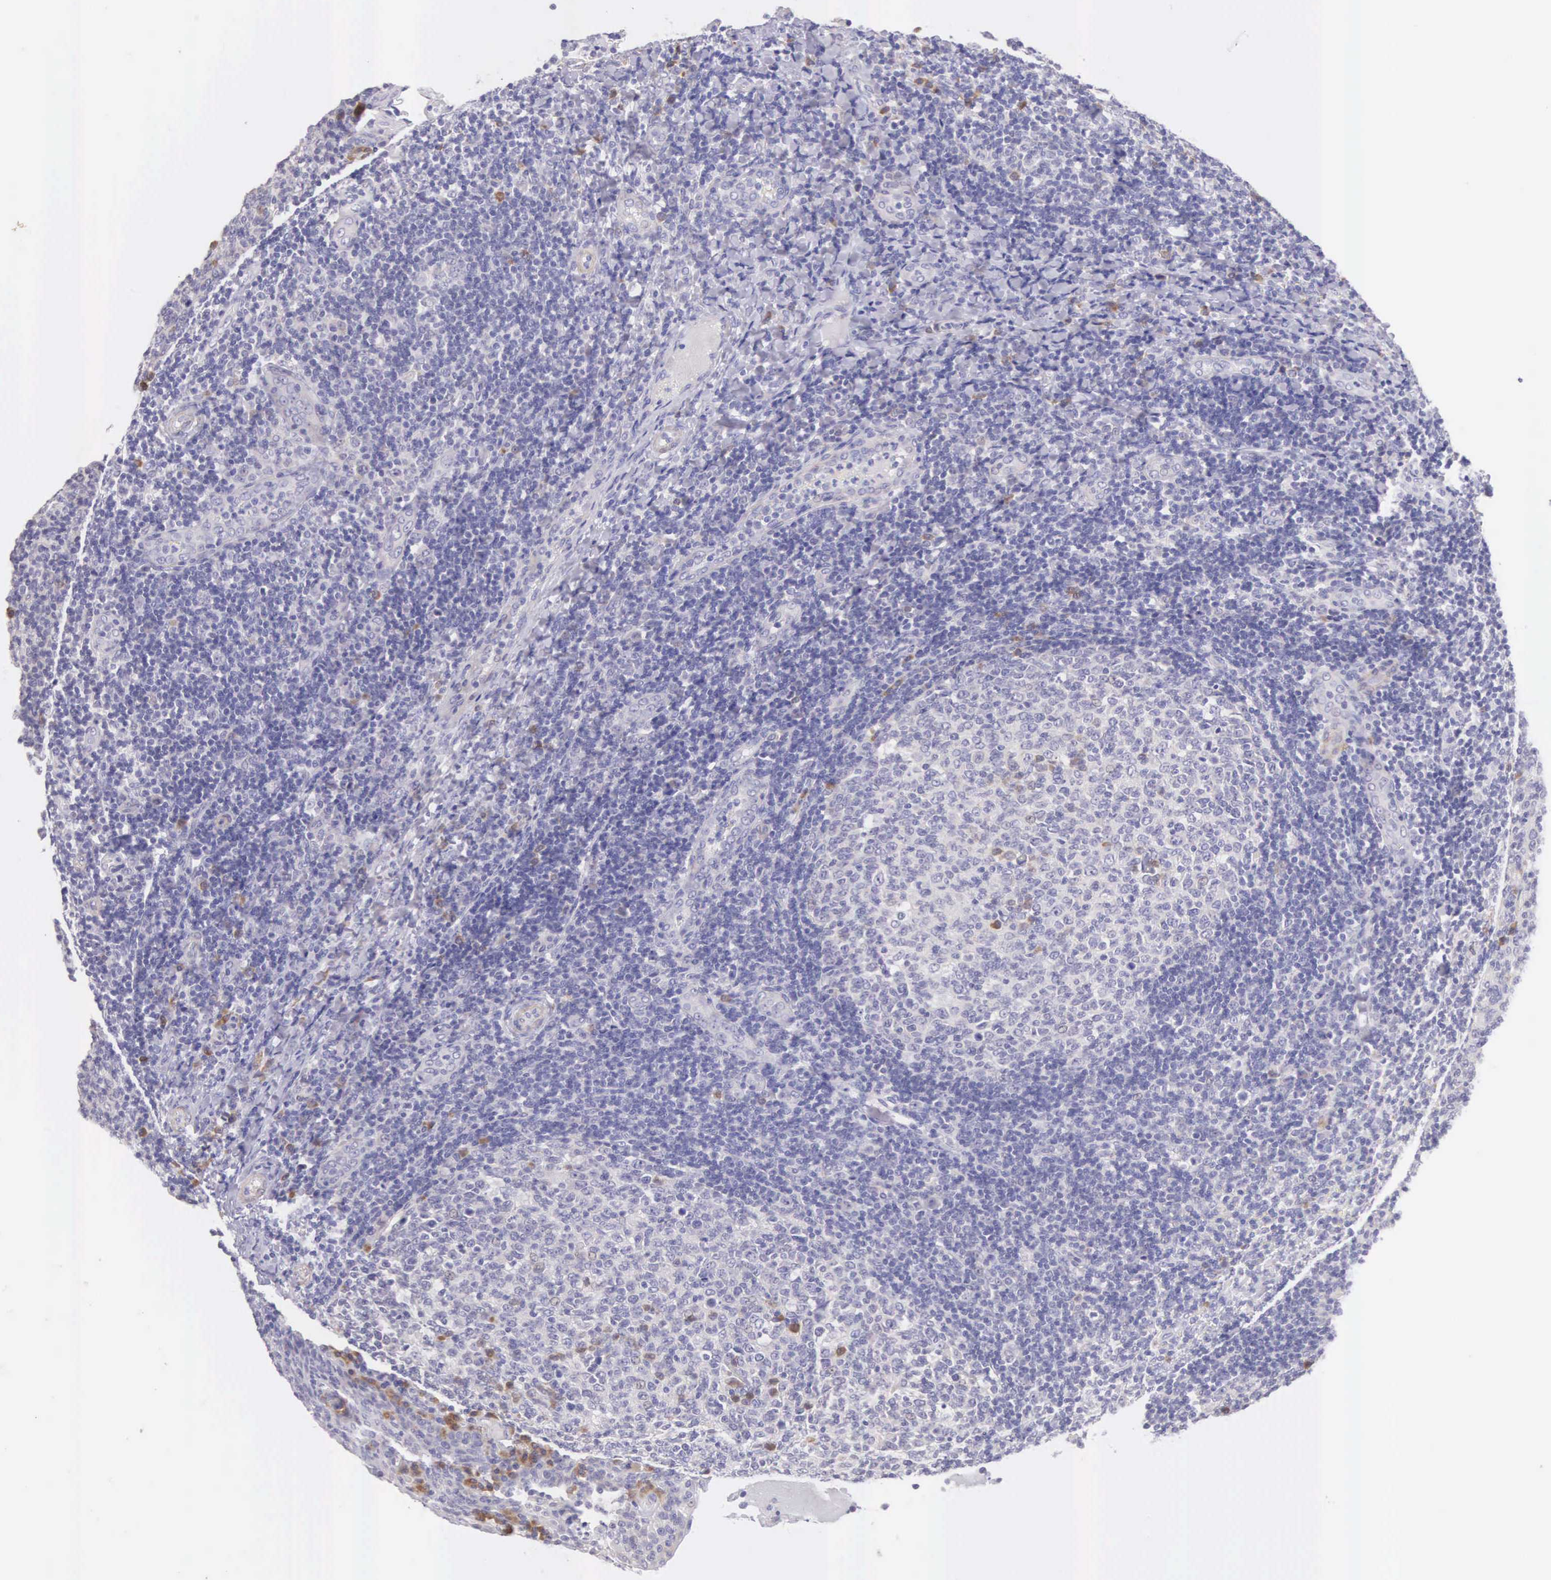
{"staining": {"intensity": "weak", "quantity": "<25%", "location": "cytoplasmic/membranous"}, "tissue": "tonsil", "cell_type": "Germinal center cells", "image_type": "normal", "snomed": [{"axis": "morphology", "description": "Normal tissue, NOS"}, {"axis": "topography", "description": "Tonsil"}], "caption": "Tonsil was stained to show a protein in brown. There is no significant expression in germinal center cells. (DAB immunohistochemistry, high magnification).", "gene": "ARFGAP3", "patient": {"sex": "female", "age": 3}}